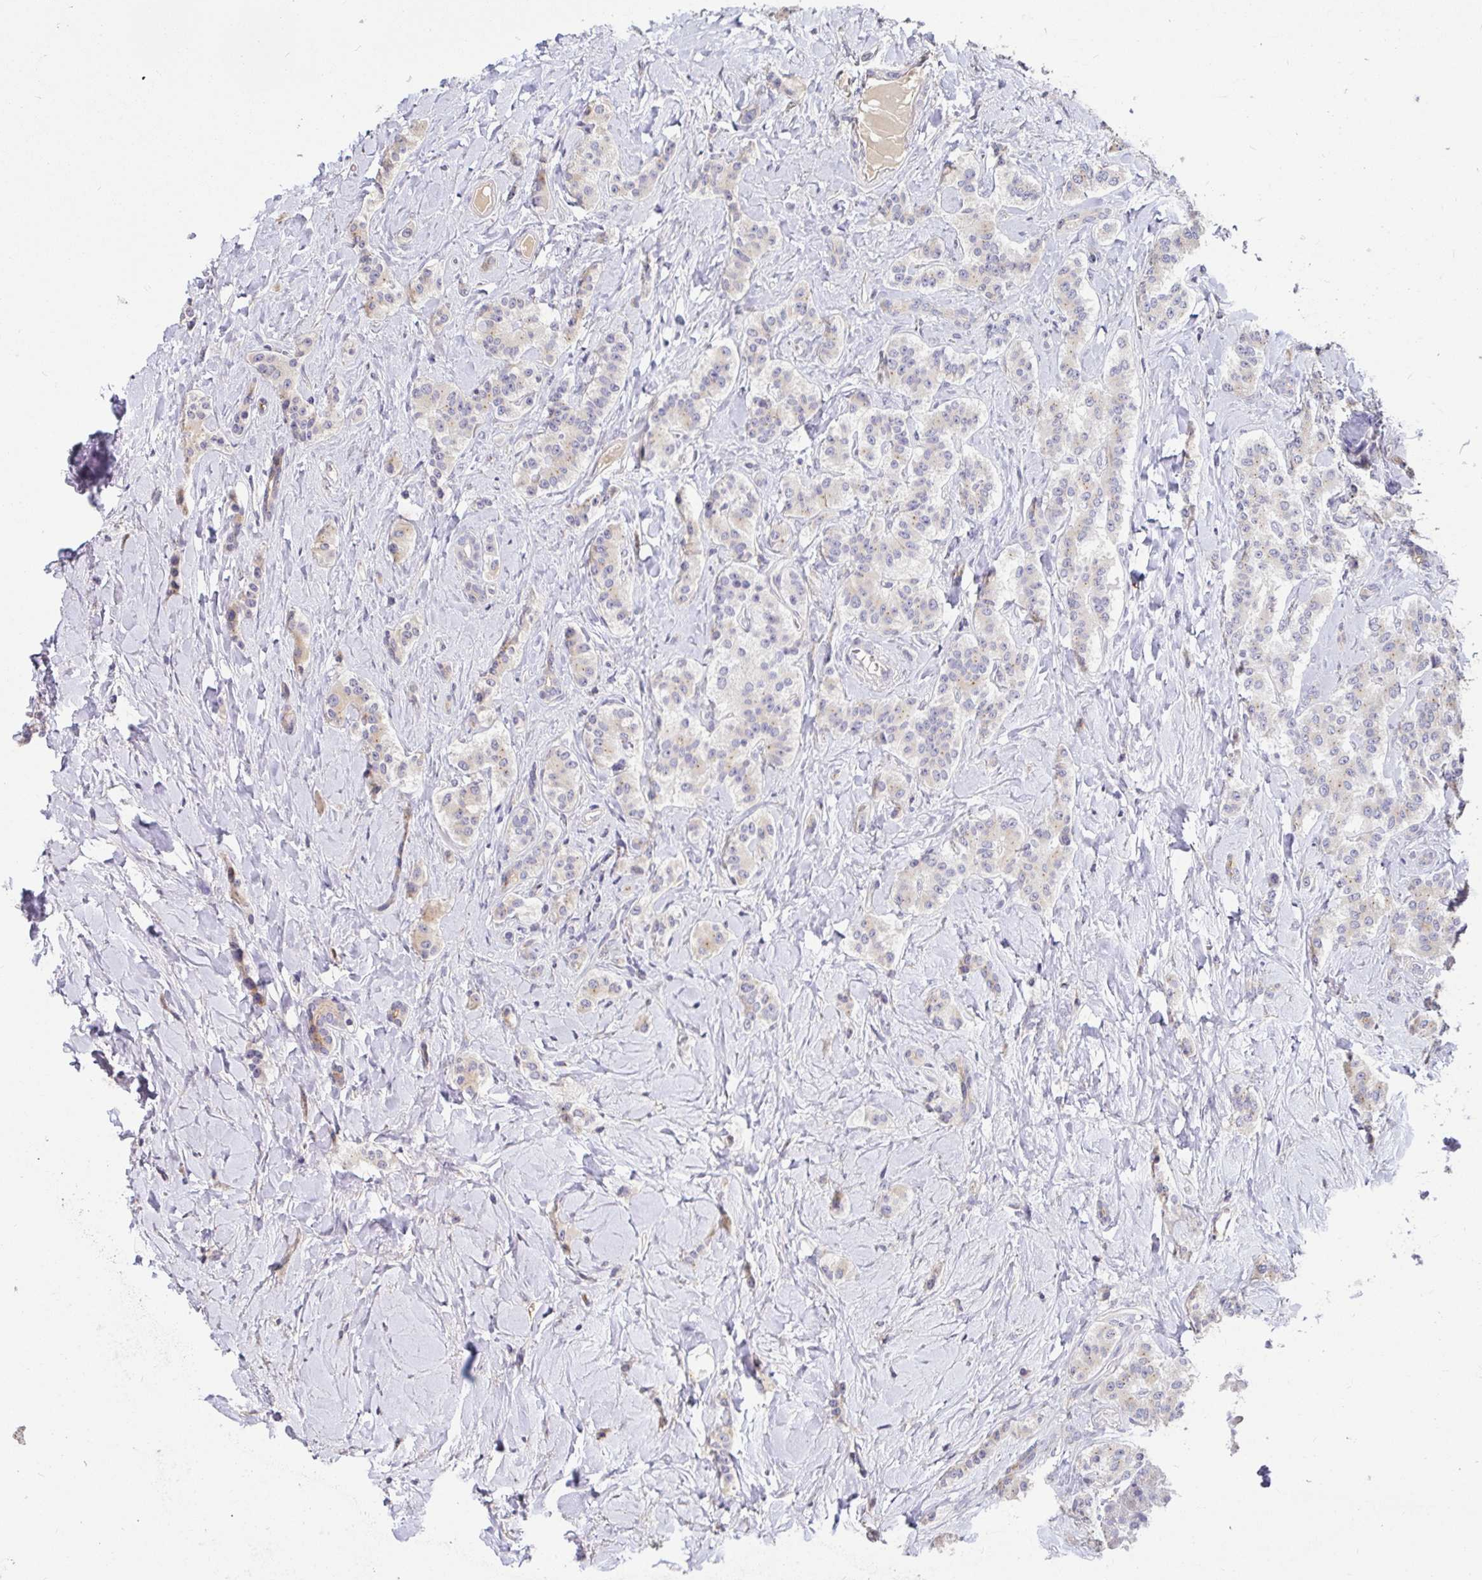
{"staining": {"intensity": "weak", "quantity": "<25%", "location": "cytoplasmic/membranous"}, "tissue": "carcinoid", "cell_type": "Tumor cells", "image_type": "cancer", "snomed": [{"axis": "morphology", "description": "Normal tissue, NOS"}, {"axis": "morphology", "description": "Carcinoid, malignant, NOS"}, {"axis": "topography", "description": "Pancreas"}], "caption": "A micrograph of human carcinoid is negative for staining in tumor cells.", "gene": "ANLN", "patient": {"sex": "male", "age": 36}}